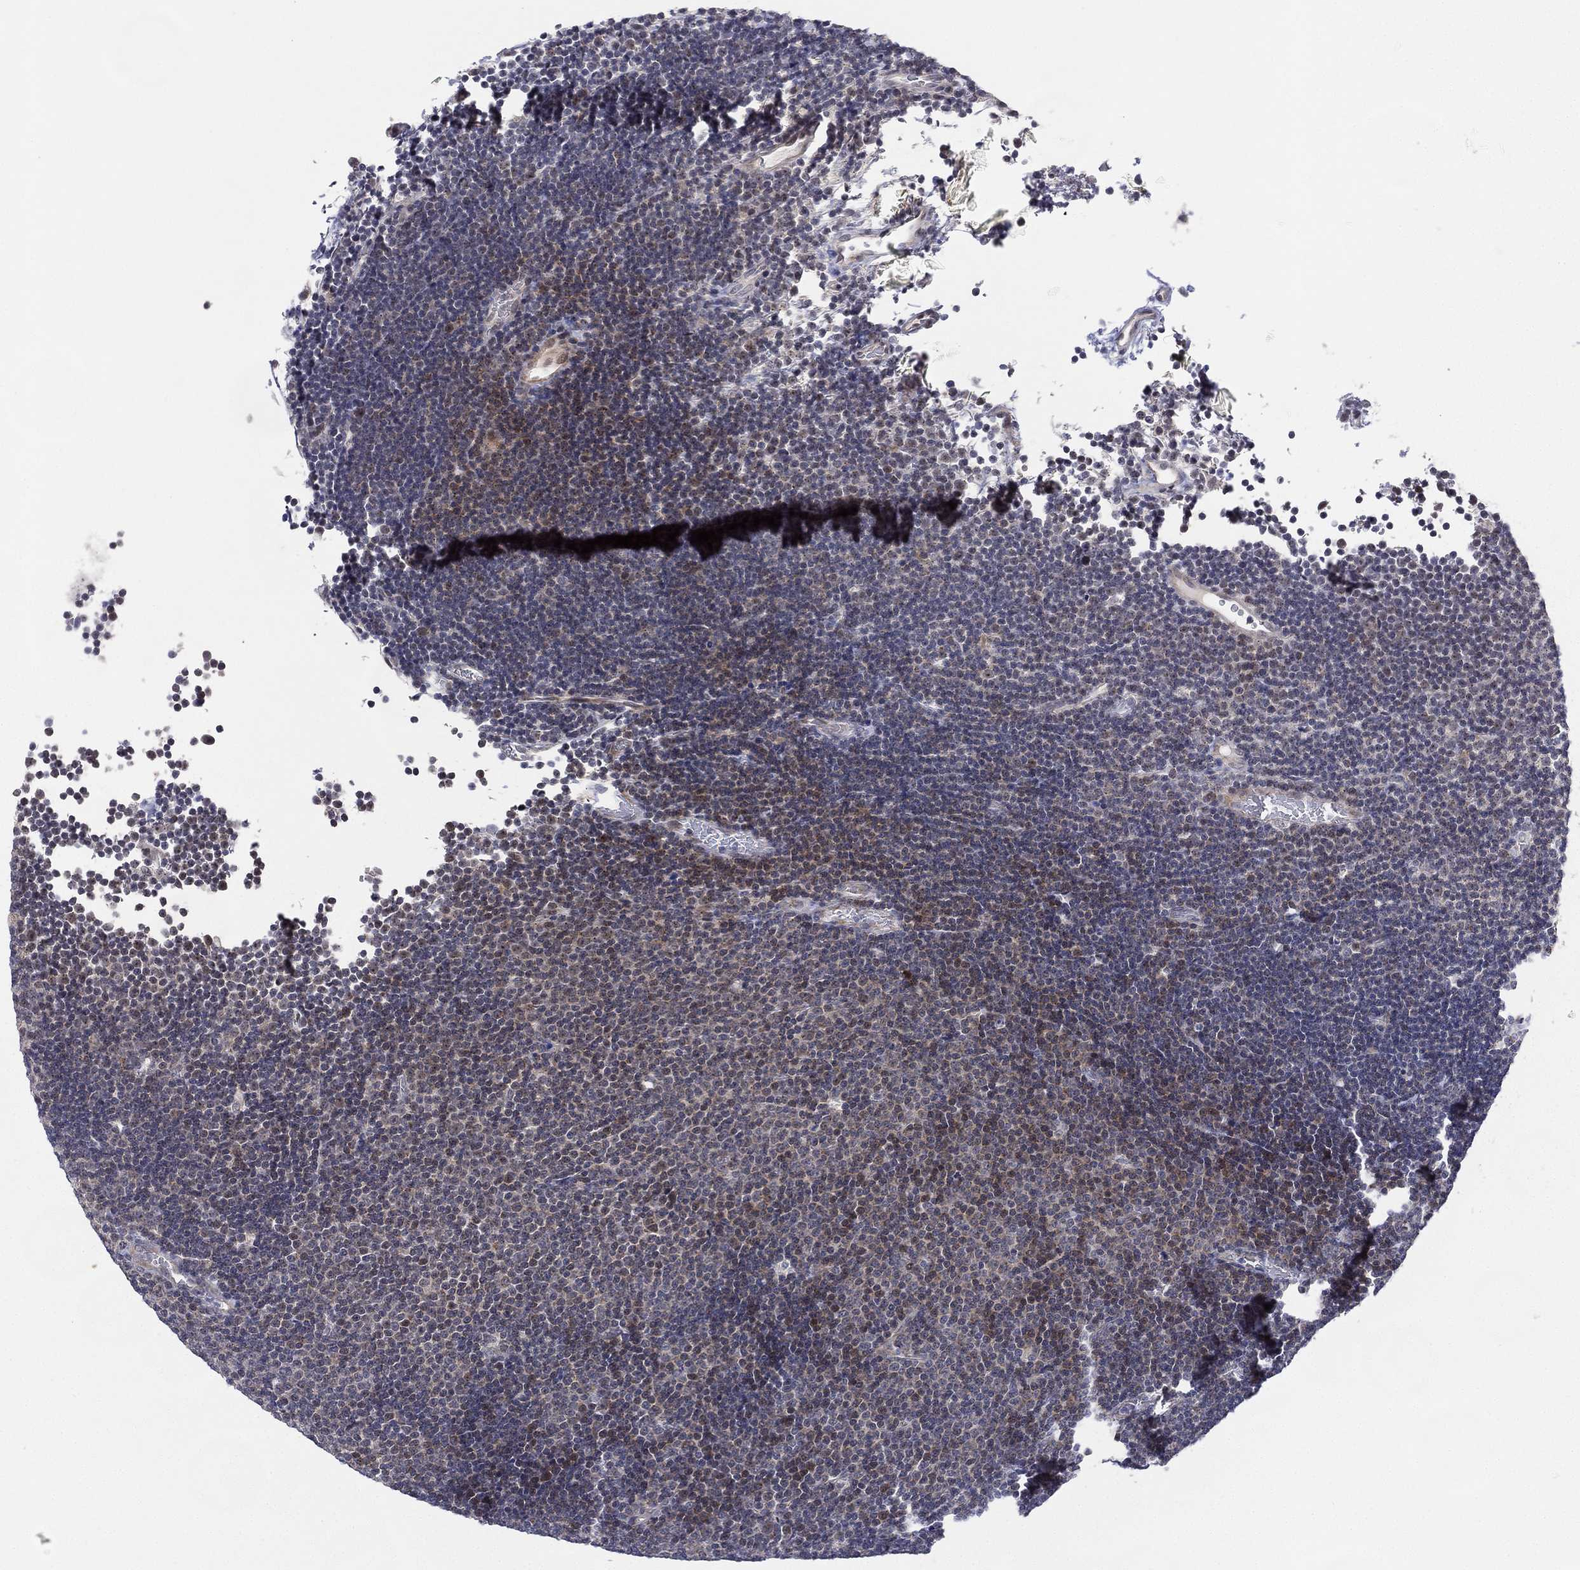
{"staining": {"intensity": "moderate", "quantity": "<25%", "location": "cytoplasmic/membranous"}, "tissue": "lymphoma", "cell_type": "Tumor cells", "image_type": "cancer", "snomed": [{"axis": "morphology", "description": "Malignant lymphoma, non-Hodgkin's type, Low grade"}, {"axis": "topography", "description": "Brain"}], "caption": "The photomicrograph displays a brown stain indicating the presence of a protein in the cytoplasmic/membranous of tumor cells in lymphoma. (Stains: DAB (3,3'-diaminobenzidine) in brown, nuclei in blue, Microscopy: brightfield microscopy at high magnification).", "gene": "KAT14", "patient": {"sex": "female", "age": 66}}